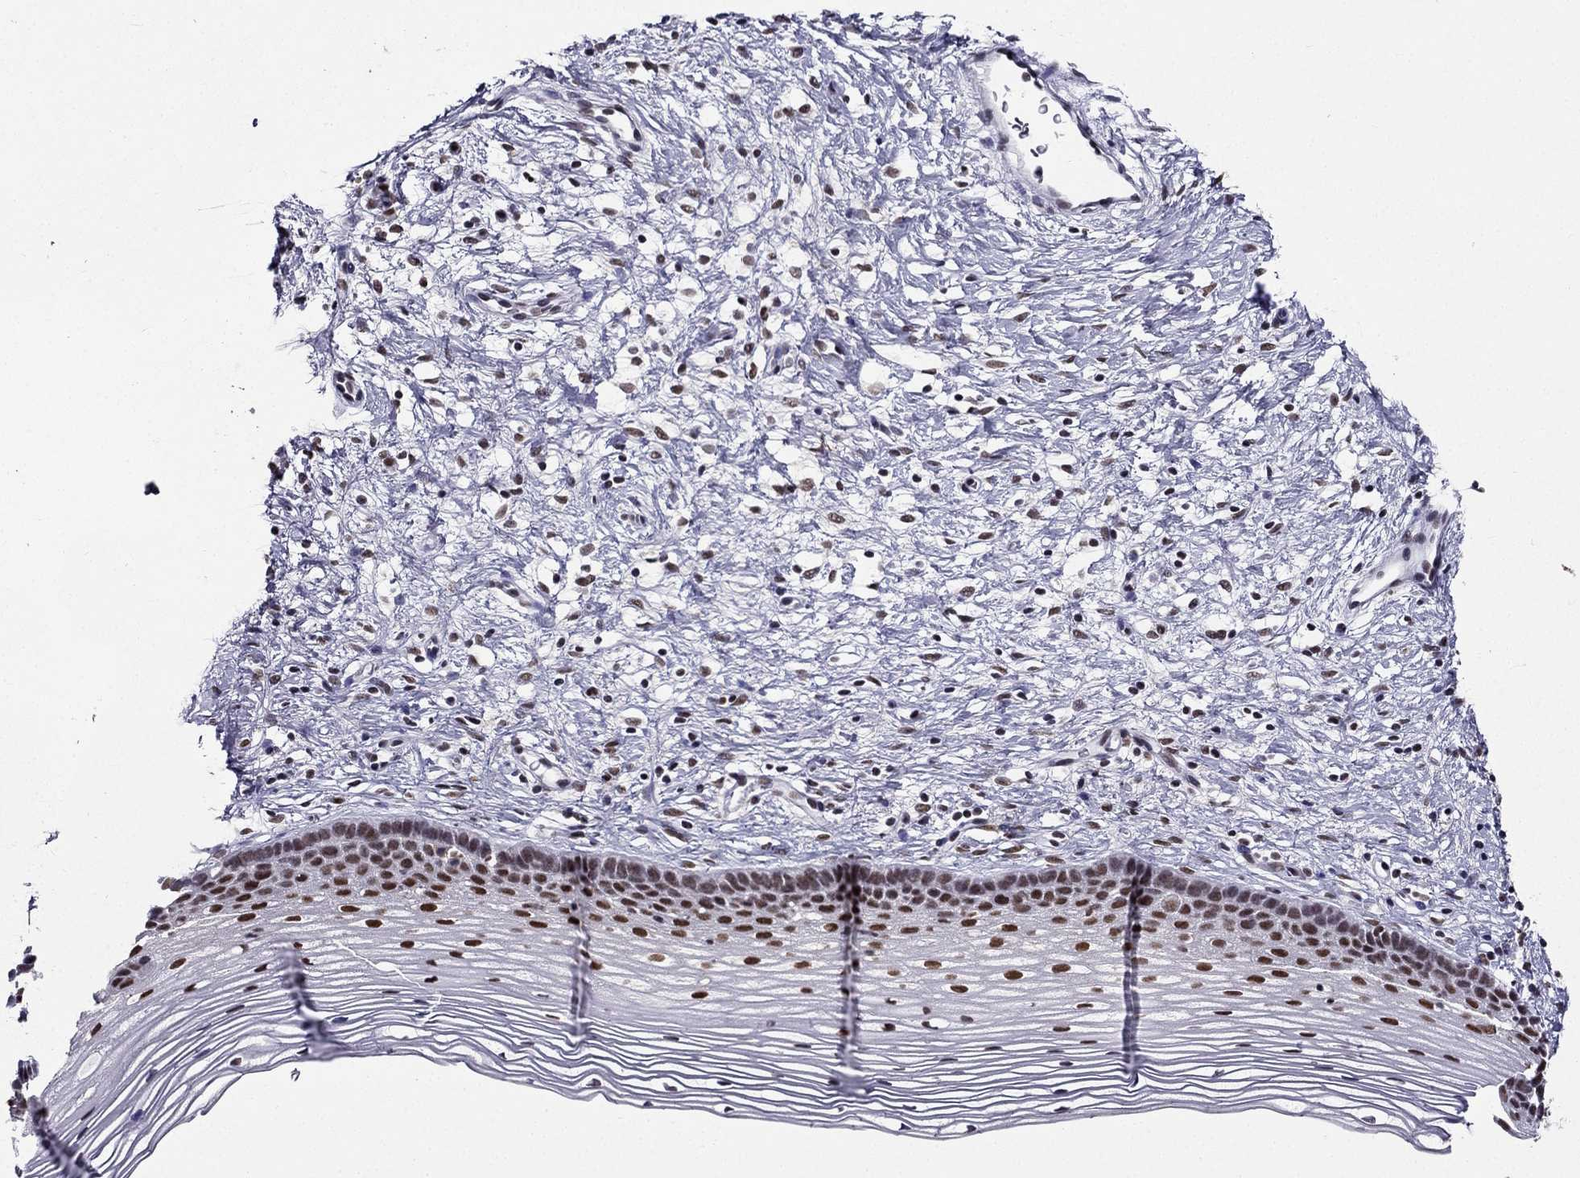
{"staining": {"intensity": "moderate", "quantity": "25%-75%", "location": "nuclear"}, "tissue": "cervix", "cell_type": "Glandular cells", "image_type": "normal", "snomed": [{"axis": "morphology", "description": "Normal tissue, NOS"}, {"axis": "topography", "description": "Cervix"}], "caption": "Brown immunohistochemical staining in benign cervix demonstrates moderate nuclear positivity in about 25%-75% of glandular cells.", "gene": "ZNF420", "patient": {"sex": "female", "age": 39}}